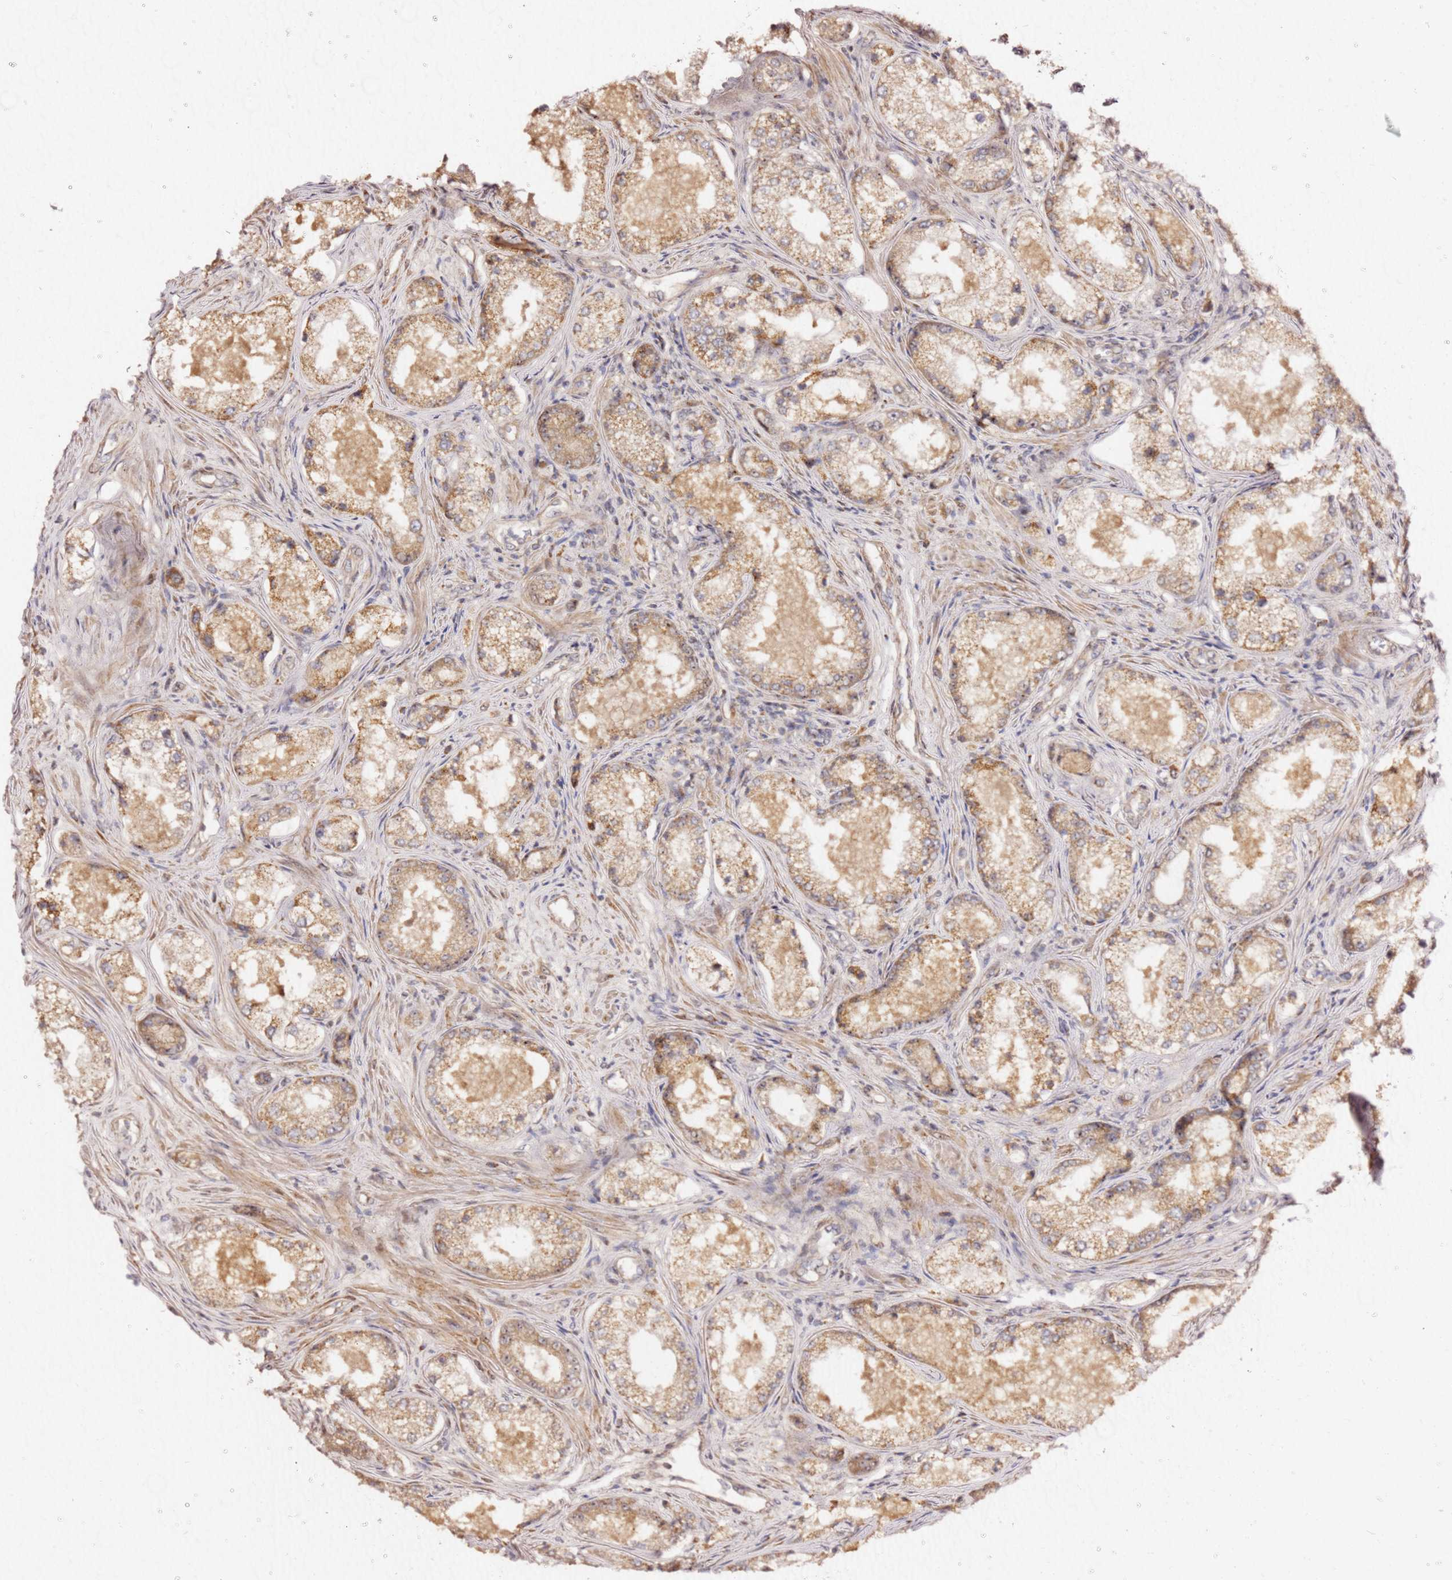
{"staining": {"intensity": "moderate", "quantity": ">75%", "location": "cytoplasmic/membranous"}, "tissue": "prostate cancer", "cell_type": "Tumor cells", "image_type": "cancer", "snomed": [{"axis": "morphology", "description": "Adenocarcinoma, Low grade"}, {"axis": "topography", "description": "Prostate"}], "caption": "Brown immunohistochemical staining in prostate cancer (low-grade adenocarcinoma) shows moderate cytoplasmic/membranous positivity in approximately >75% of tumor cells. (DAB IHC with brightfield microscopy, high magnification).", "gene": "KIF25", "patient": {"sex": "male", "age": 68}}